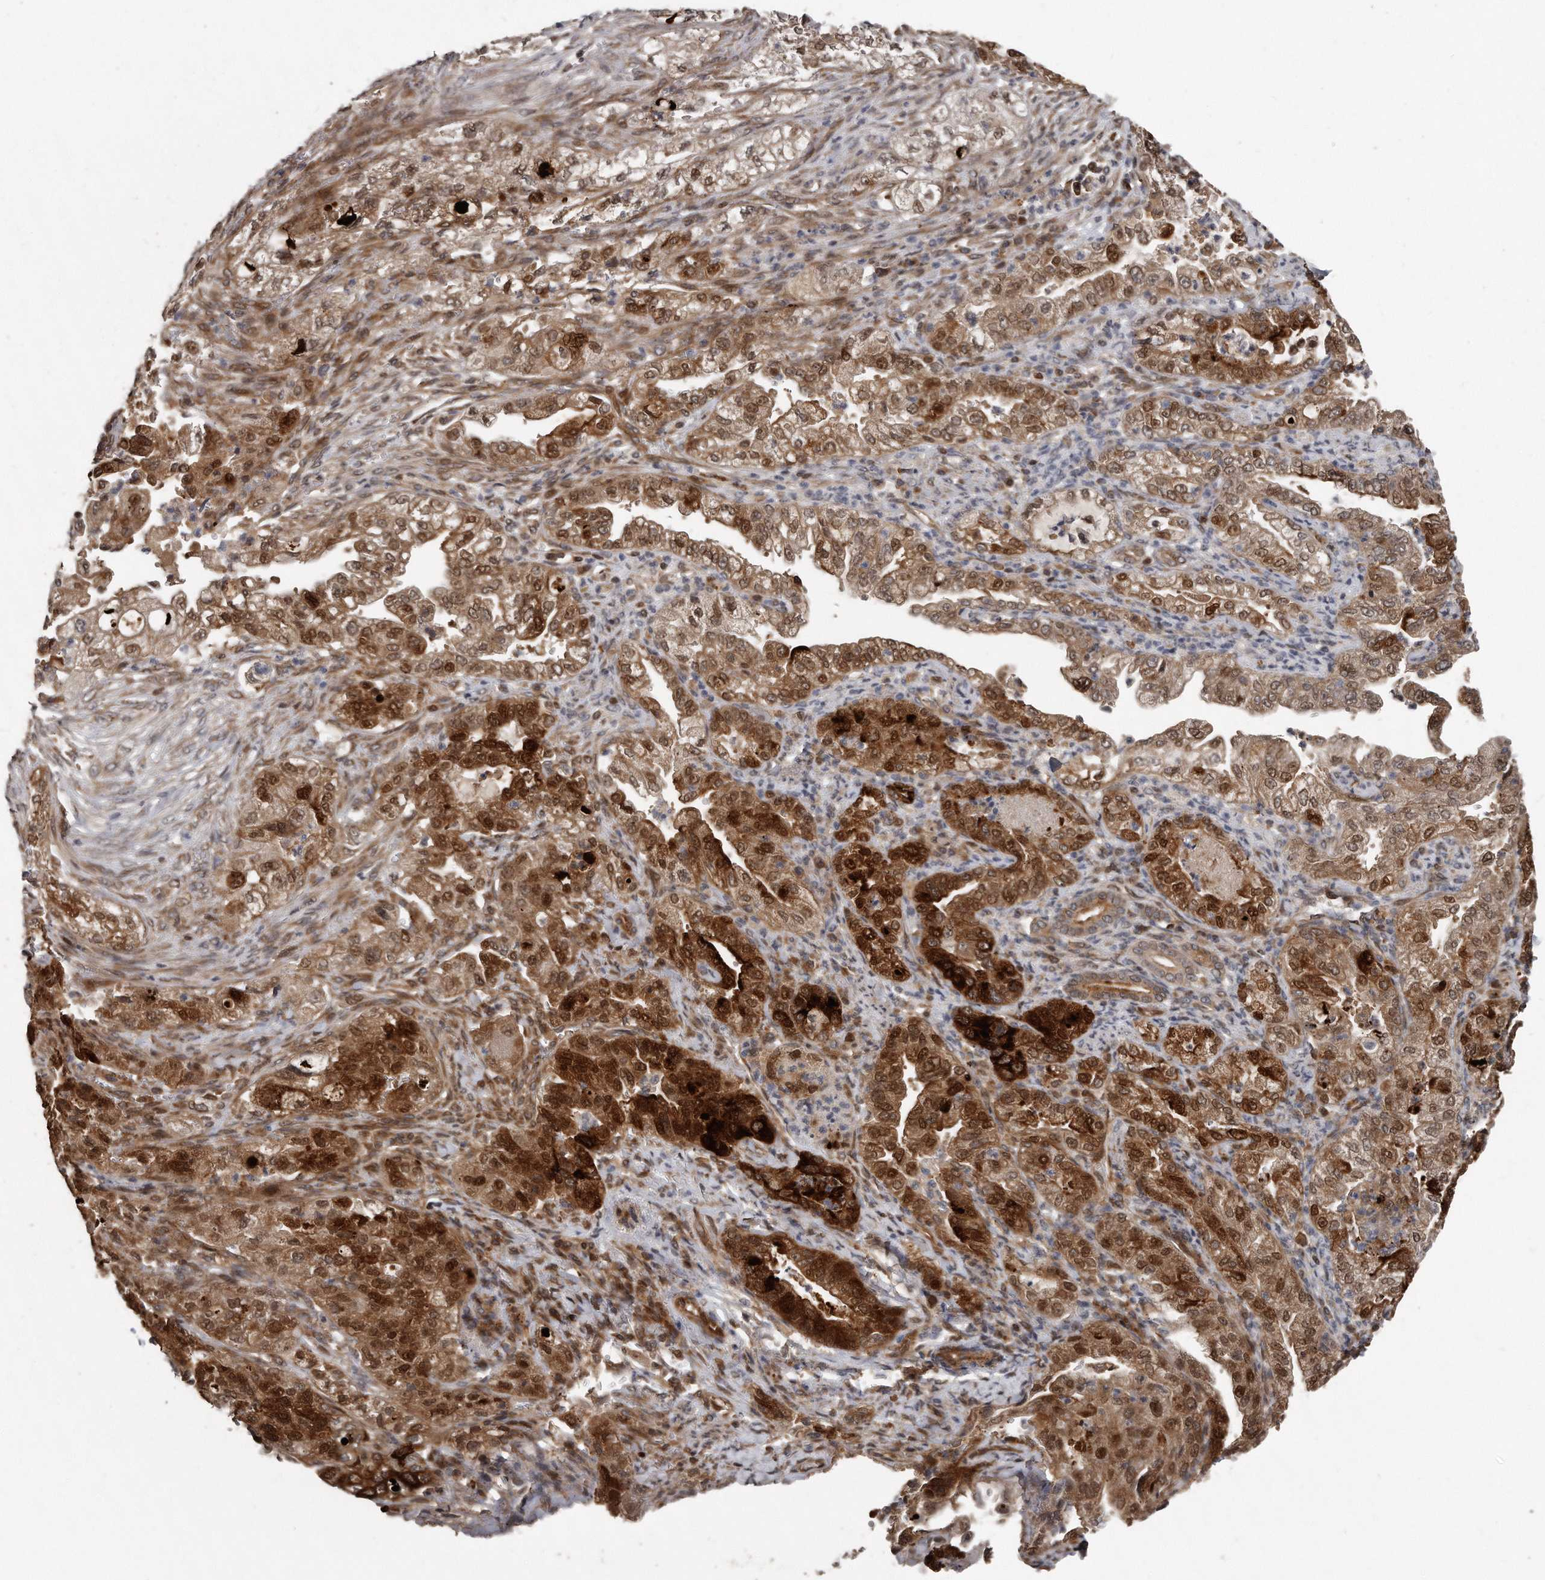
{"staining": {"intensity": "strong", "quantity": ">75%", "location": "cytoplasmic/membranous,nuclear"}, "tissue": "pancreatic cancer", "cell_type": "Tumor cells", "image_type": "cancer", "snomed": [{"axis": "morphology", "description": "Adenocarcinoma, NOS"}, {"axis": "topography", "description": "Pancreas"}], "caption": "IHC photomicrograph of adenocarcinoma (pancreatic) stained for a protein (brown), which shows high levels of strong cytoplasmic/membranous and nuclear expression in approximately >75% of tumor cells.", "gene": "GCH1", "patient": {"sex": "female", "age": 78}}